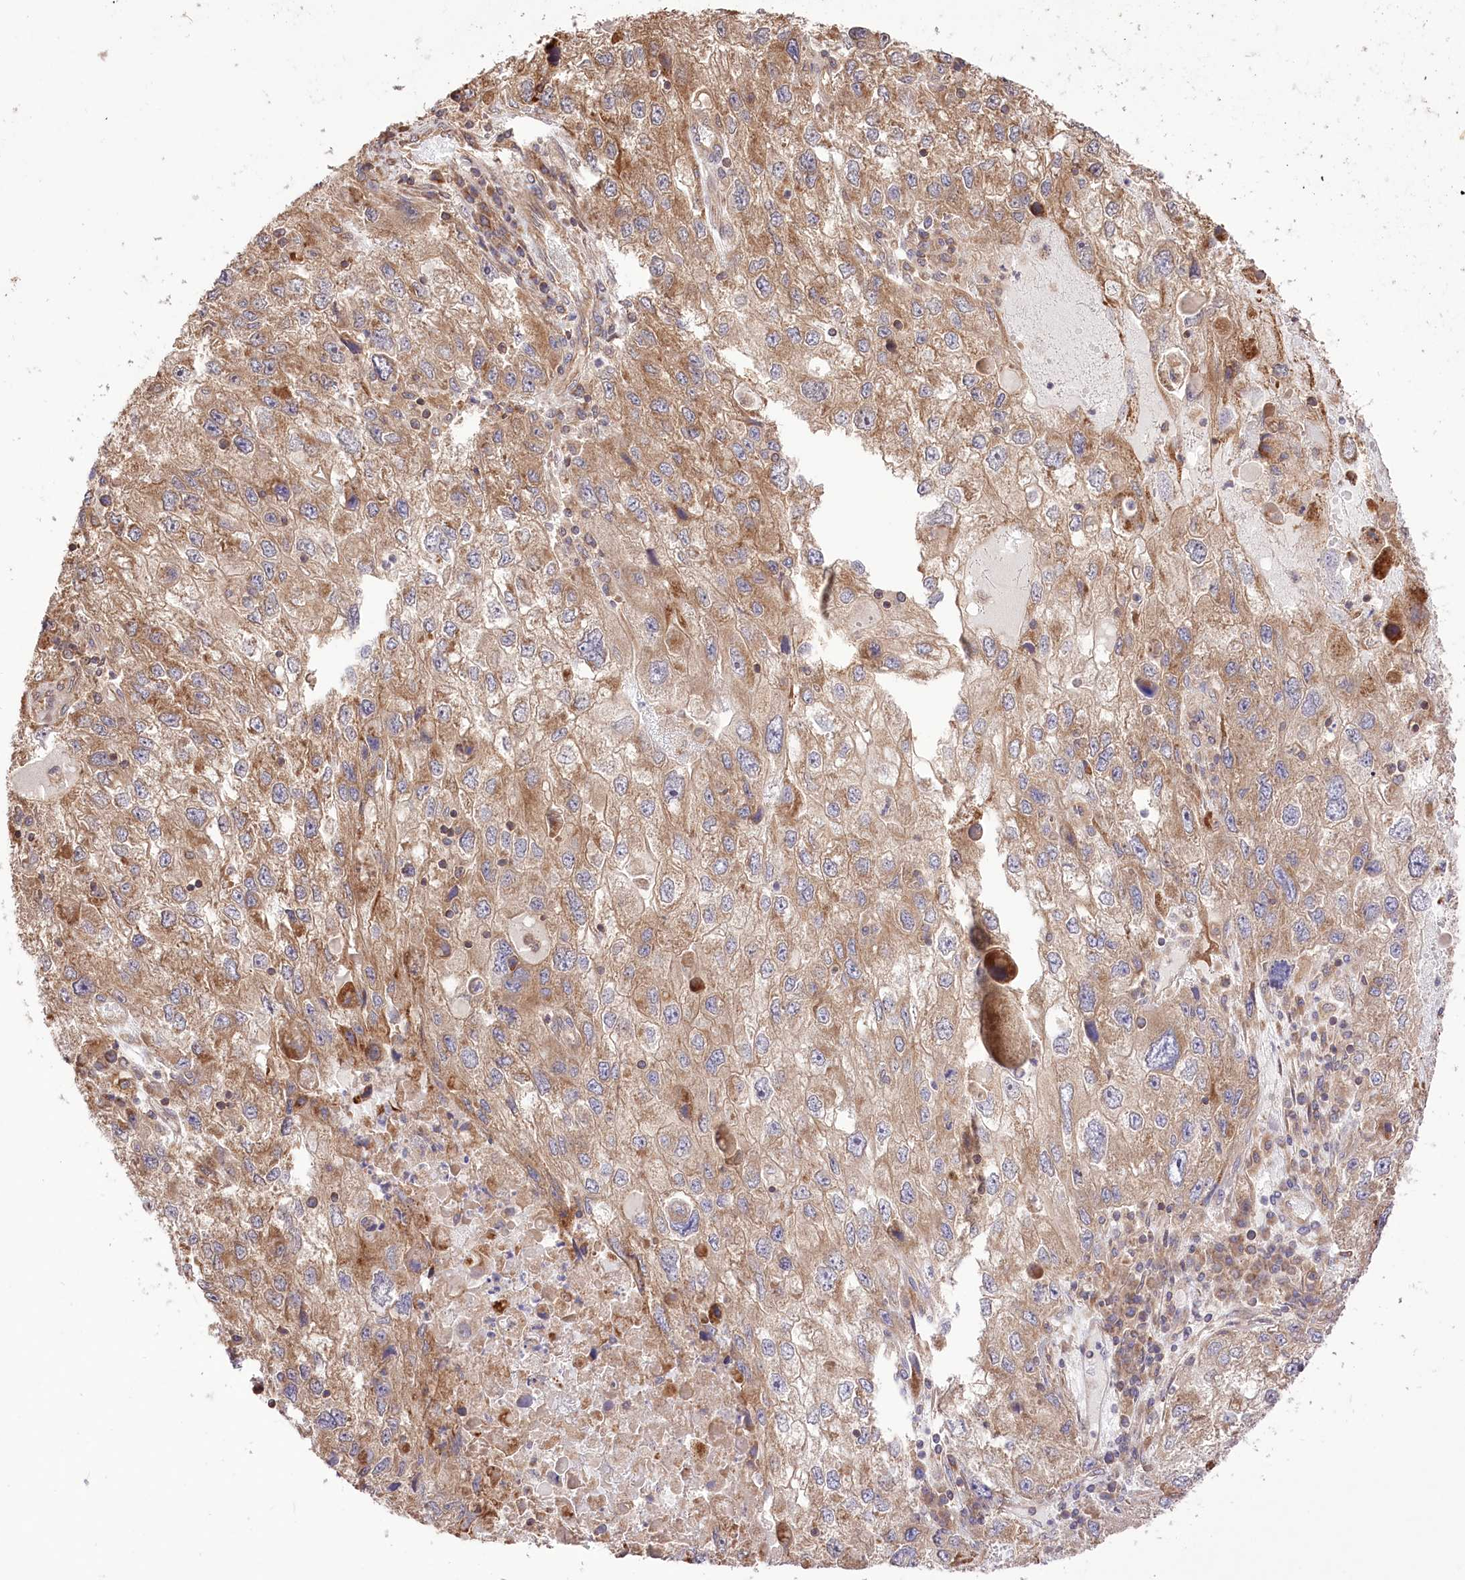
{"staining": {"intensity": "moderate", "quantity": ">75%", "location": "cytoplasmic/membranous"}, "tissue": "endometrial cancer", "cell_type": "Tumor cells", "image_type": "cancer", "snomed": [{"axis": "morphology", "description": "Adenocarcinoma, NOS"}, {"axis": "topography", "description": "Endometrium"}], "caption": "A histopathology image of human endometrial cancer (adenocarcinoma) stained for a protein displays moderate cytoplasmic/membranous brown staining in tumor cells.", "gene": "XYLB", "patient": {"sex": "female", "age": 49}}